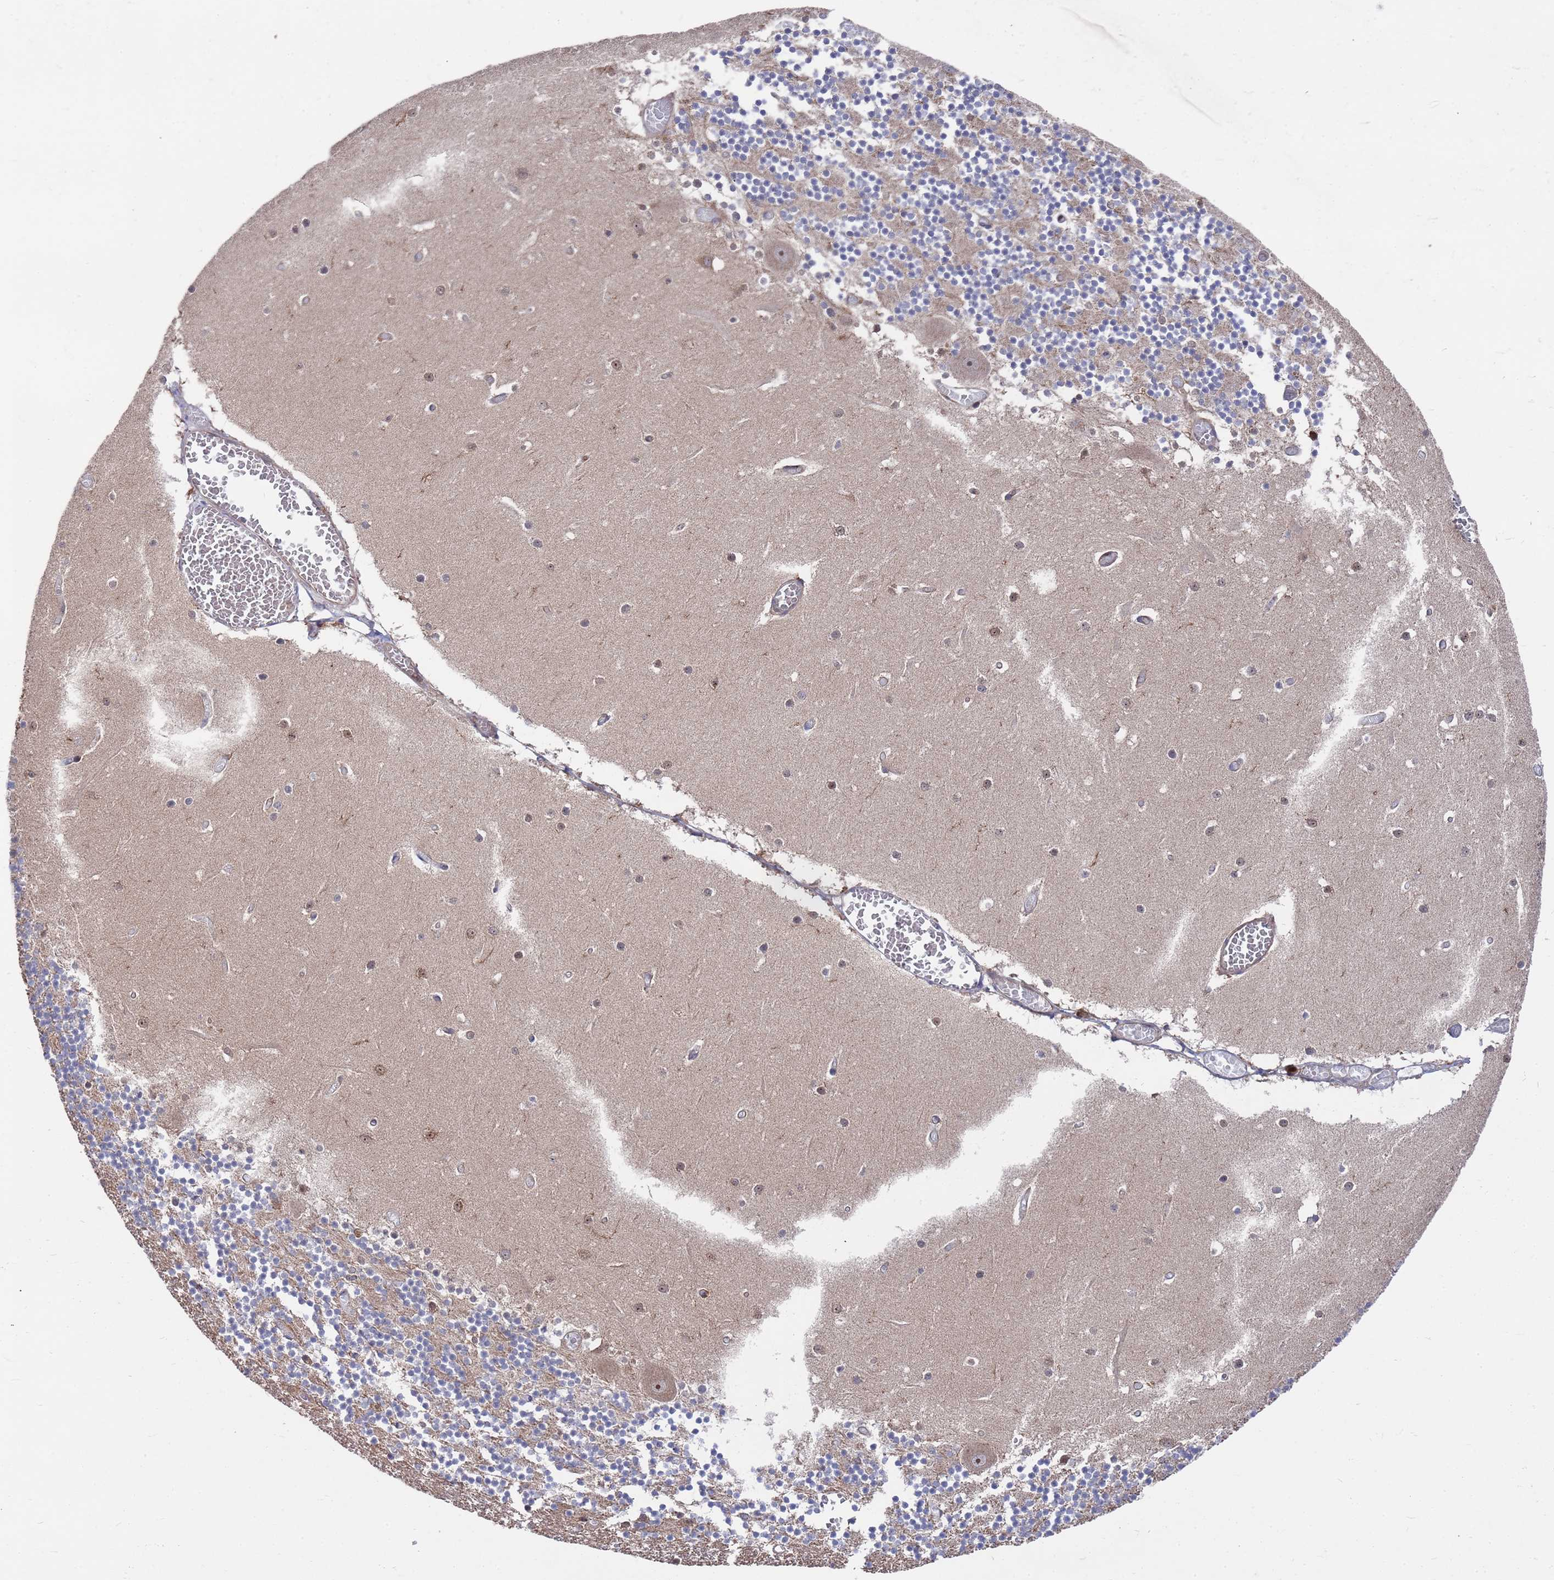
{"staining": {"intensity": "weak", "quantity": "25%-75%", "location": "cytoplasmic/membranous"}, "tissue": "cerebellum", "cell_type": "Cells in granular layer", "image_type": "normal", "snomed": [{"axis": "morphology", "description": "Normal tissue, NOS"}, {"axis": "topography", "description": "Cerebellum"}], "caption": "Weak cytoplasmic/membranous positivity for a protein is identified in about 25%-75% of cells in granular layer of normal cerebellum using immunohistochemistry.", "gene": "TMBIM6", "patient": {"sex": "female", "age": 28}}